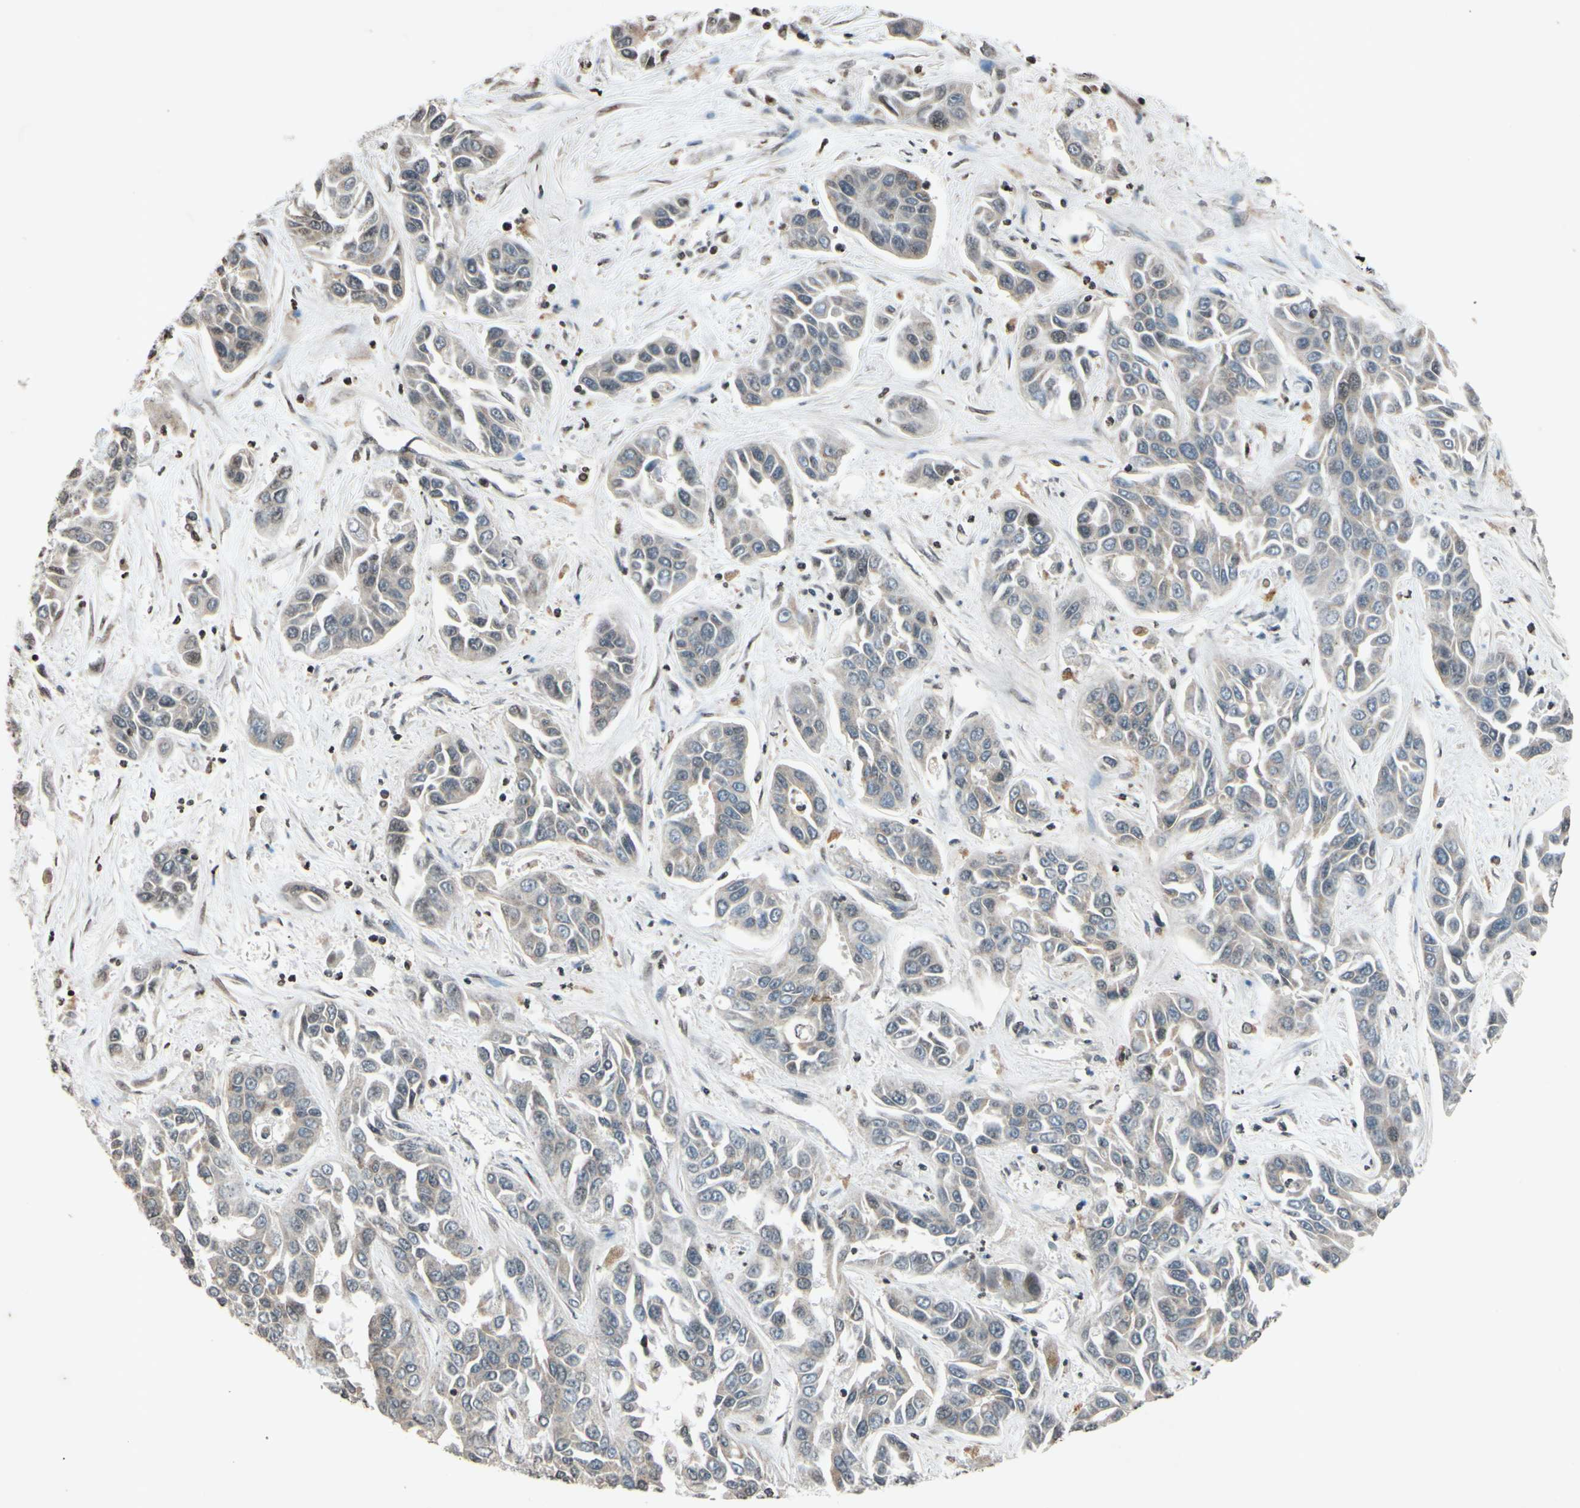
{"staining": {"intensity": "weak", "quantity": ">75%", "location": "cytoplasmic/membranous"}, "tissue": "liver cancer", "cell_type": "Tumor cells", "image_type": "cancer", "snomed": [{"axis": "morphology", "description": "Cholangiocarcinoma"}, {"axis": "topography", "description": "Liver"}], "caption": "Immunohistochemistry (IHC) photomicrograph of neoplastic tissue: liver cholangiocarcinoma stained using immunohistochemistry reveals low levels of weak protein expression localized specifically in the cytoplasmic/membranous of tumor cells, appearing as a cytoplasmic/membranous brown color.", "gene": "CLDN11", "patient": {"sex": "female", "age": 52}}